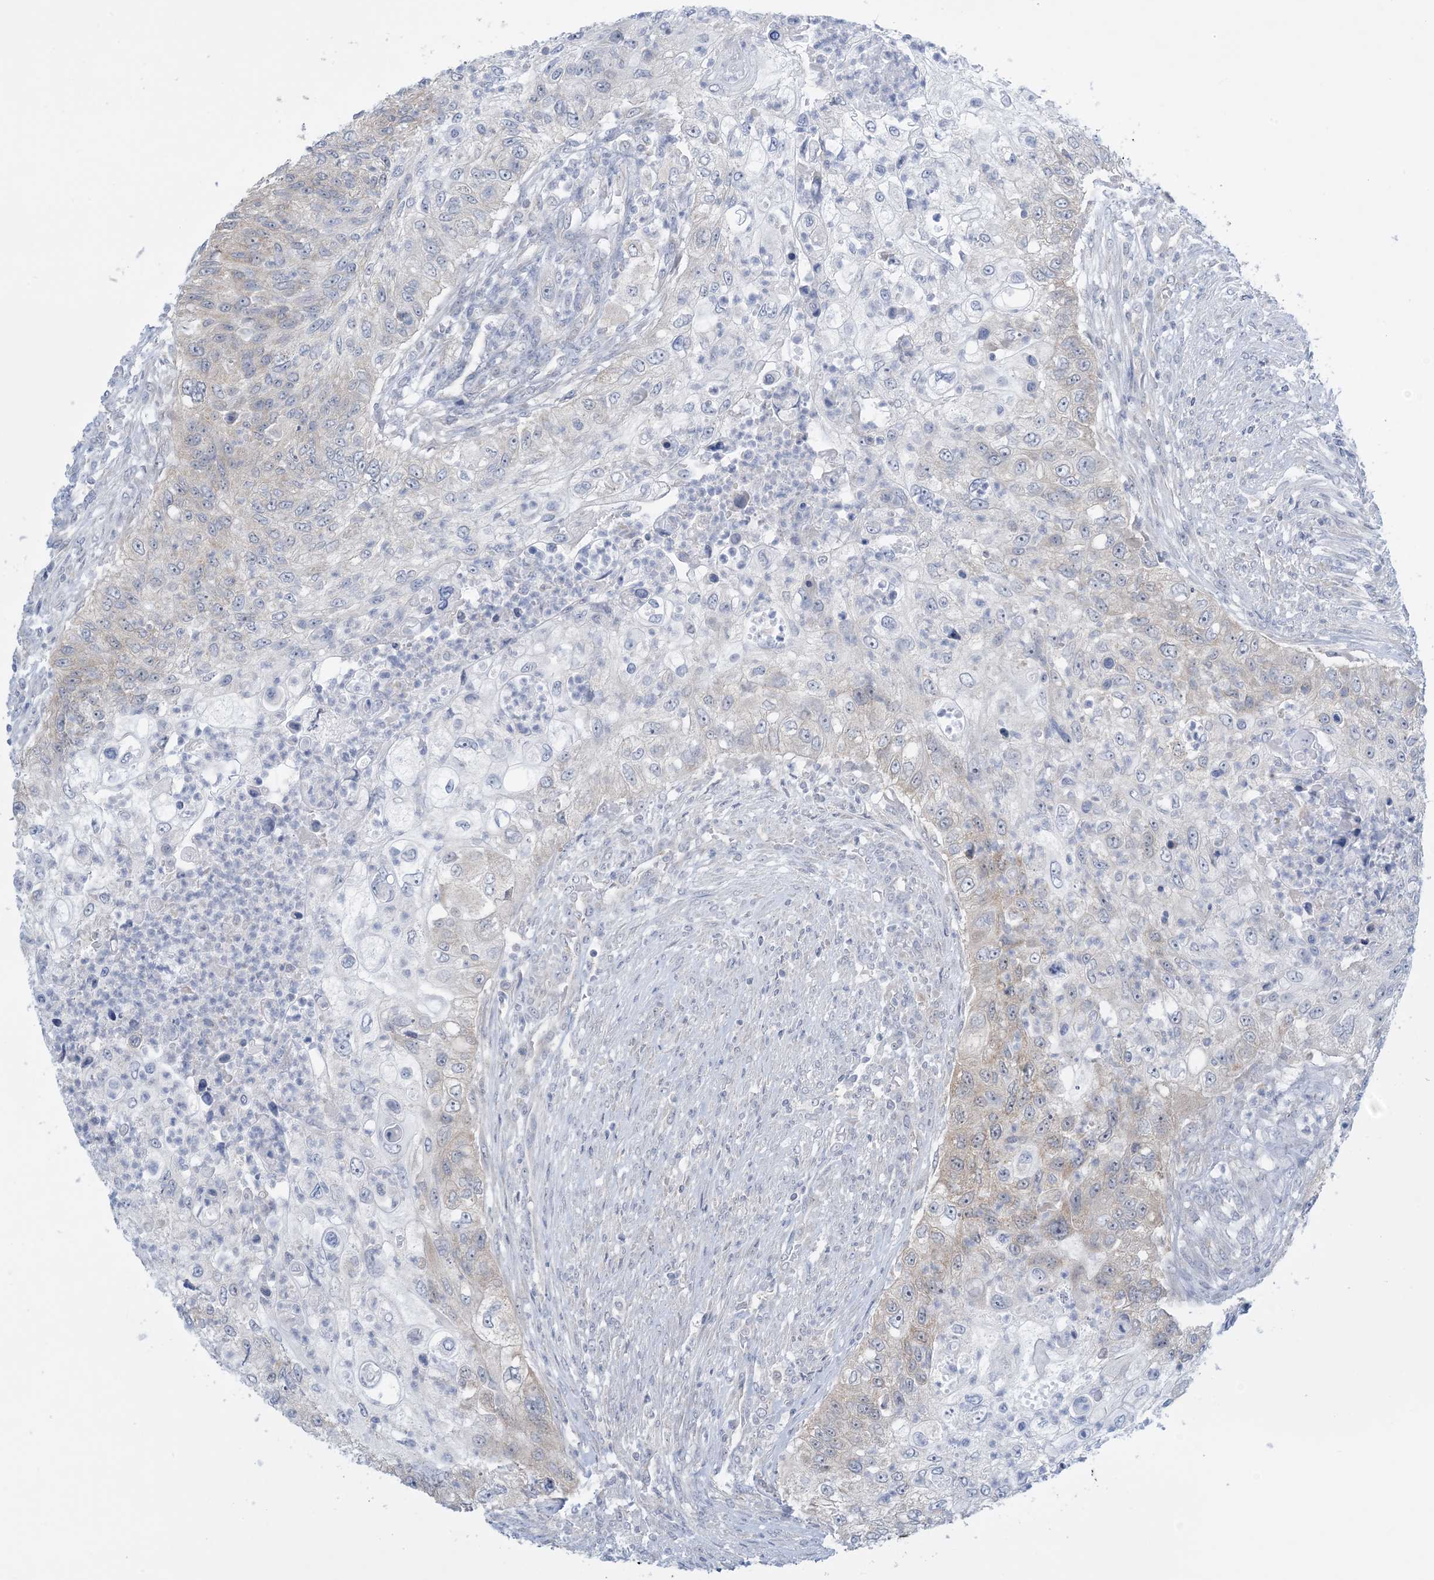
{"staining": {"intensity": "weak", "quantity": "<25%", "location": "cytoplasmic/membranous"}, "tissue": "urothelial cancer", "cell_type": "Tumor cells", "image_type": "cancer", "snomed": [{"axis": "morphology", "description": "Urothelial carcinoma, High grade"}, {"axis": "topography", "description": "Urinary bladder"}], "caption": "High power microscopy image of an immunohistochemistry (IHC) photomicrograph of urothelial cancer, revealing no significant staining in tumor cells.", "gene": "MRPS18A", "patient": {"sex": "female", "age": 60}}